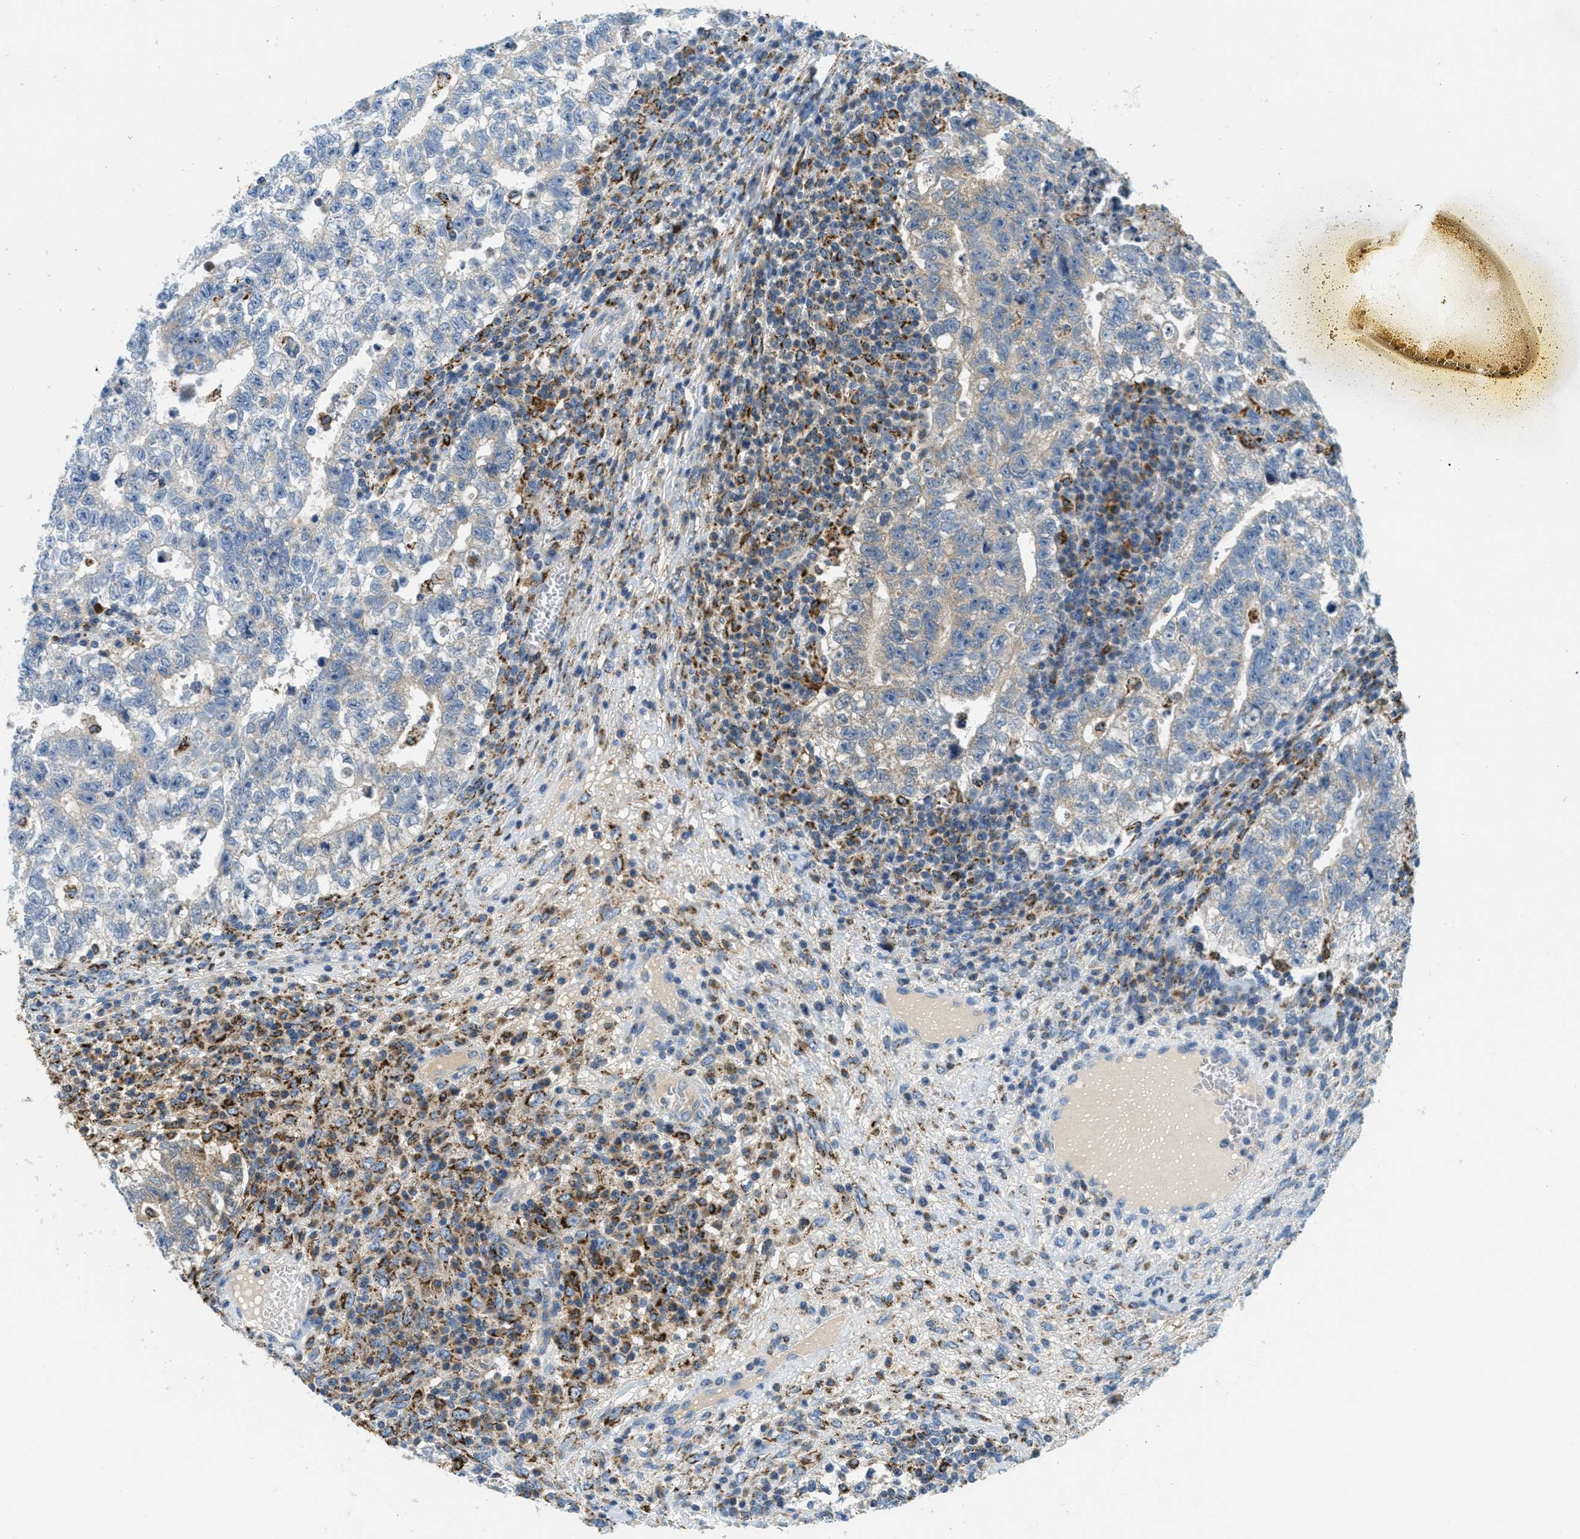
{"staining": {"intensity": "weak", "quantity": "<25%", "location": "cytoplasmic/membranous"}, "tissue": "testis cancer", "cell_type": "Tumor cells", "image_type": "cancer", "snomed": [{"axis": "morphology", "description": "Seminoma, NOS"}, {"axis": "morphology", "description": "Carcinoma, Embryonal, NOS"}, {"axis": "topography", "description": "Testis"}], "caption": "This histopathology image is of embryonal carcinoma (testis) stained with IHC to label a protein in brown with the nuclei are counter-stained blue. There is no staining in tumor cells.", "gene": "HLCS", "patient": {"sex": "male", "age": 38}}